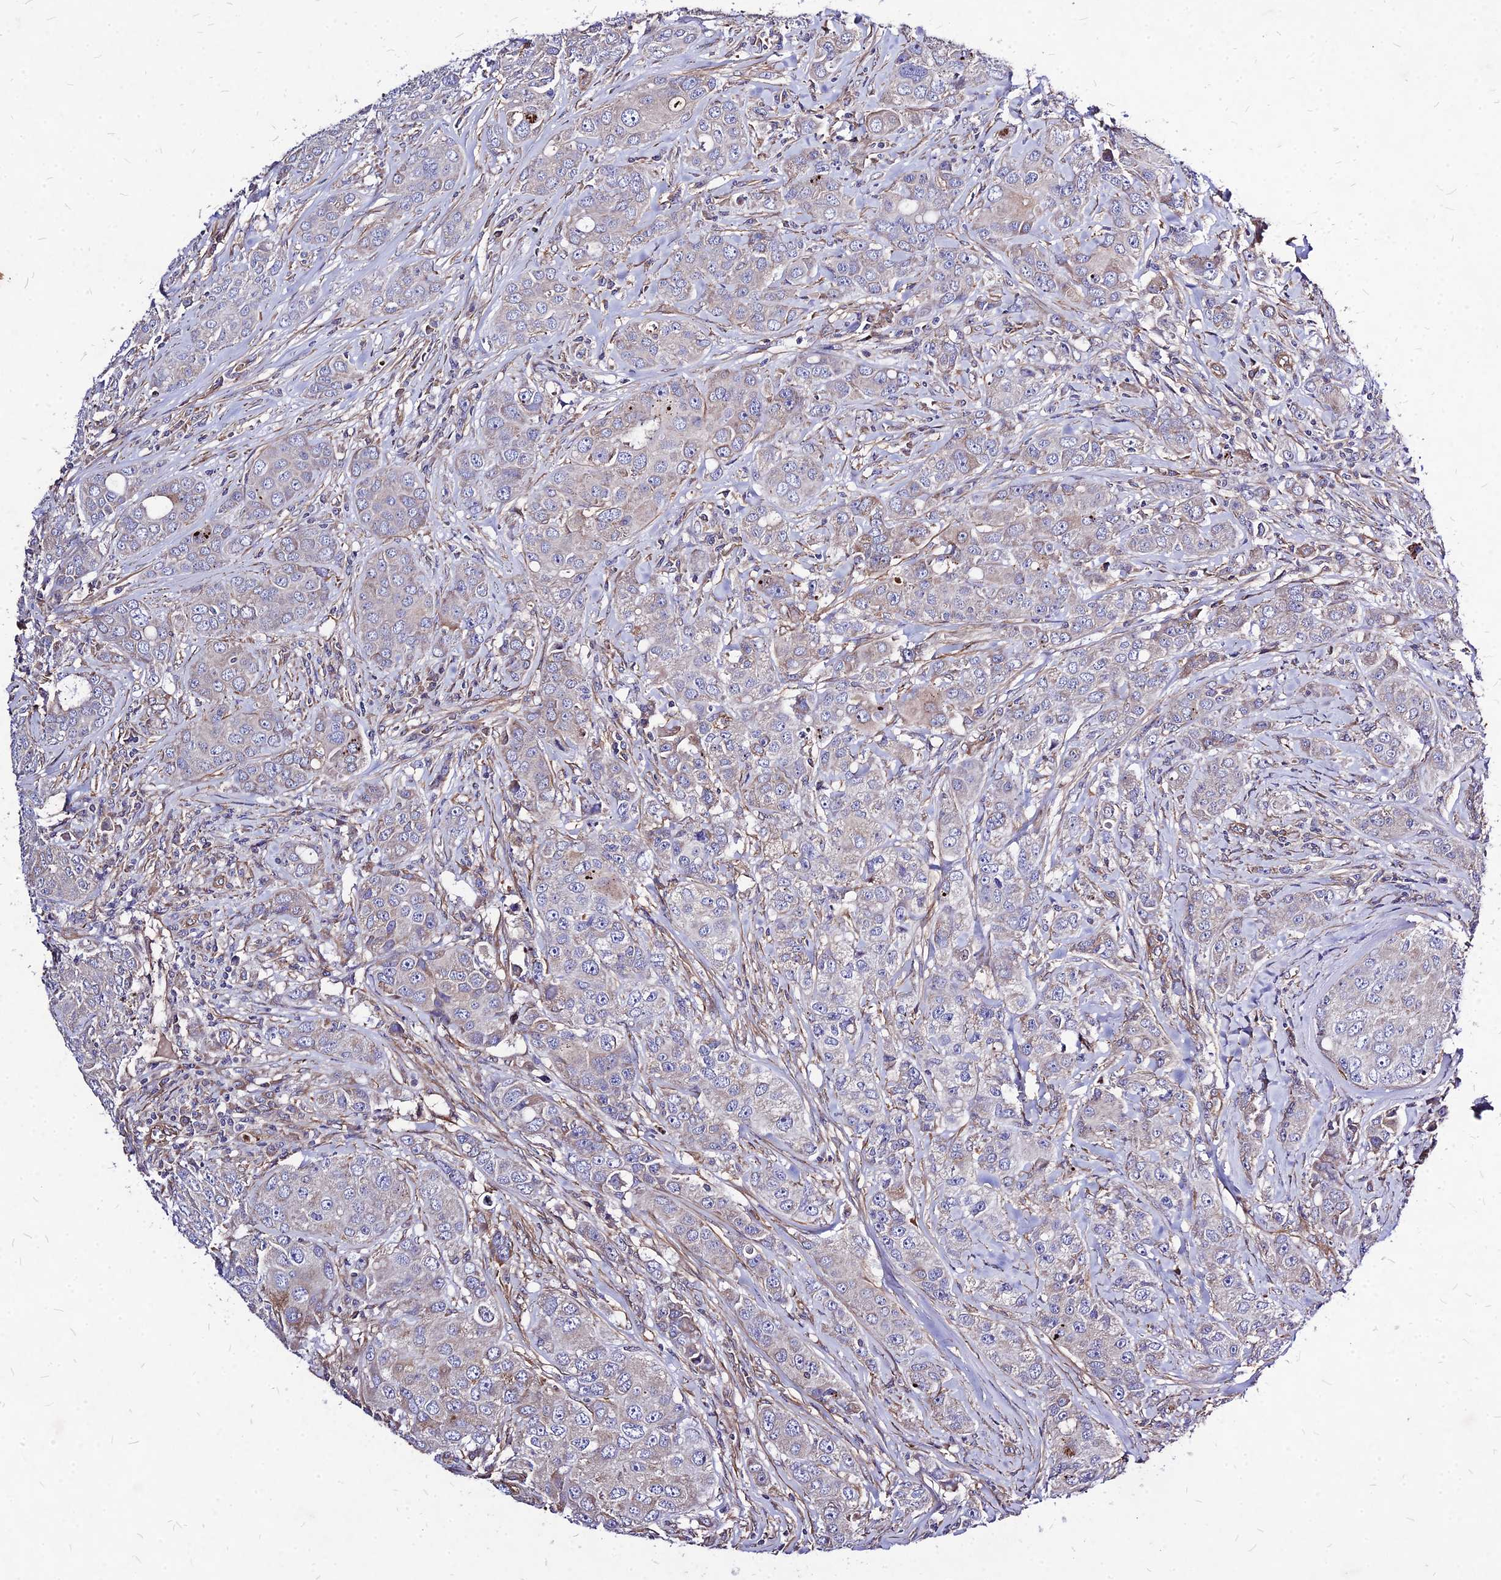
{"staining": {"intensity": "weak", "quantity": "<25%", "location": "cytoplasmic/membranous"}, "tissue": "breast cancer", "cell_type": "Tumor cells", "image_type": "cancer", "snomed": [{"axis": "morphology", "description": "Duct carcinoma"}, {"axis": "topography", "description": "Breast"}], "caption": "There is no significant staining in tumor cells of breast cancer.", "gene": "EFCC1", "patient": {"sex": "female", "age": 43}}